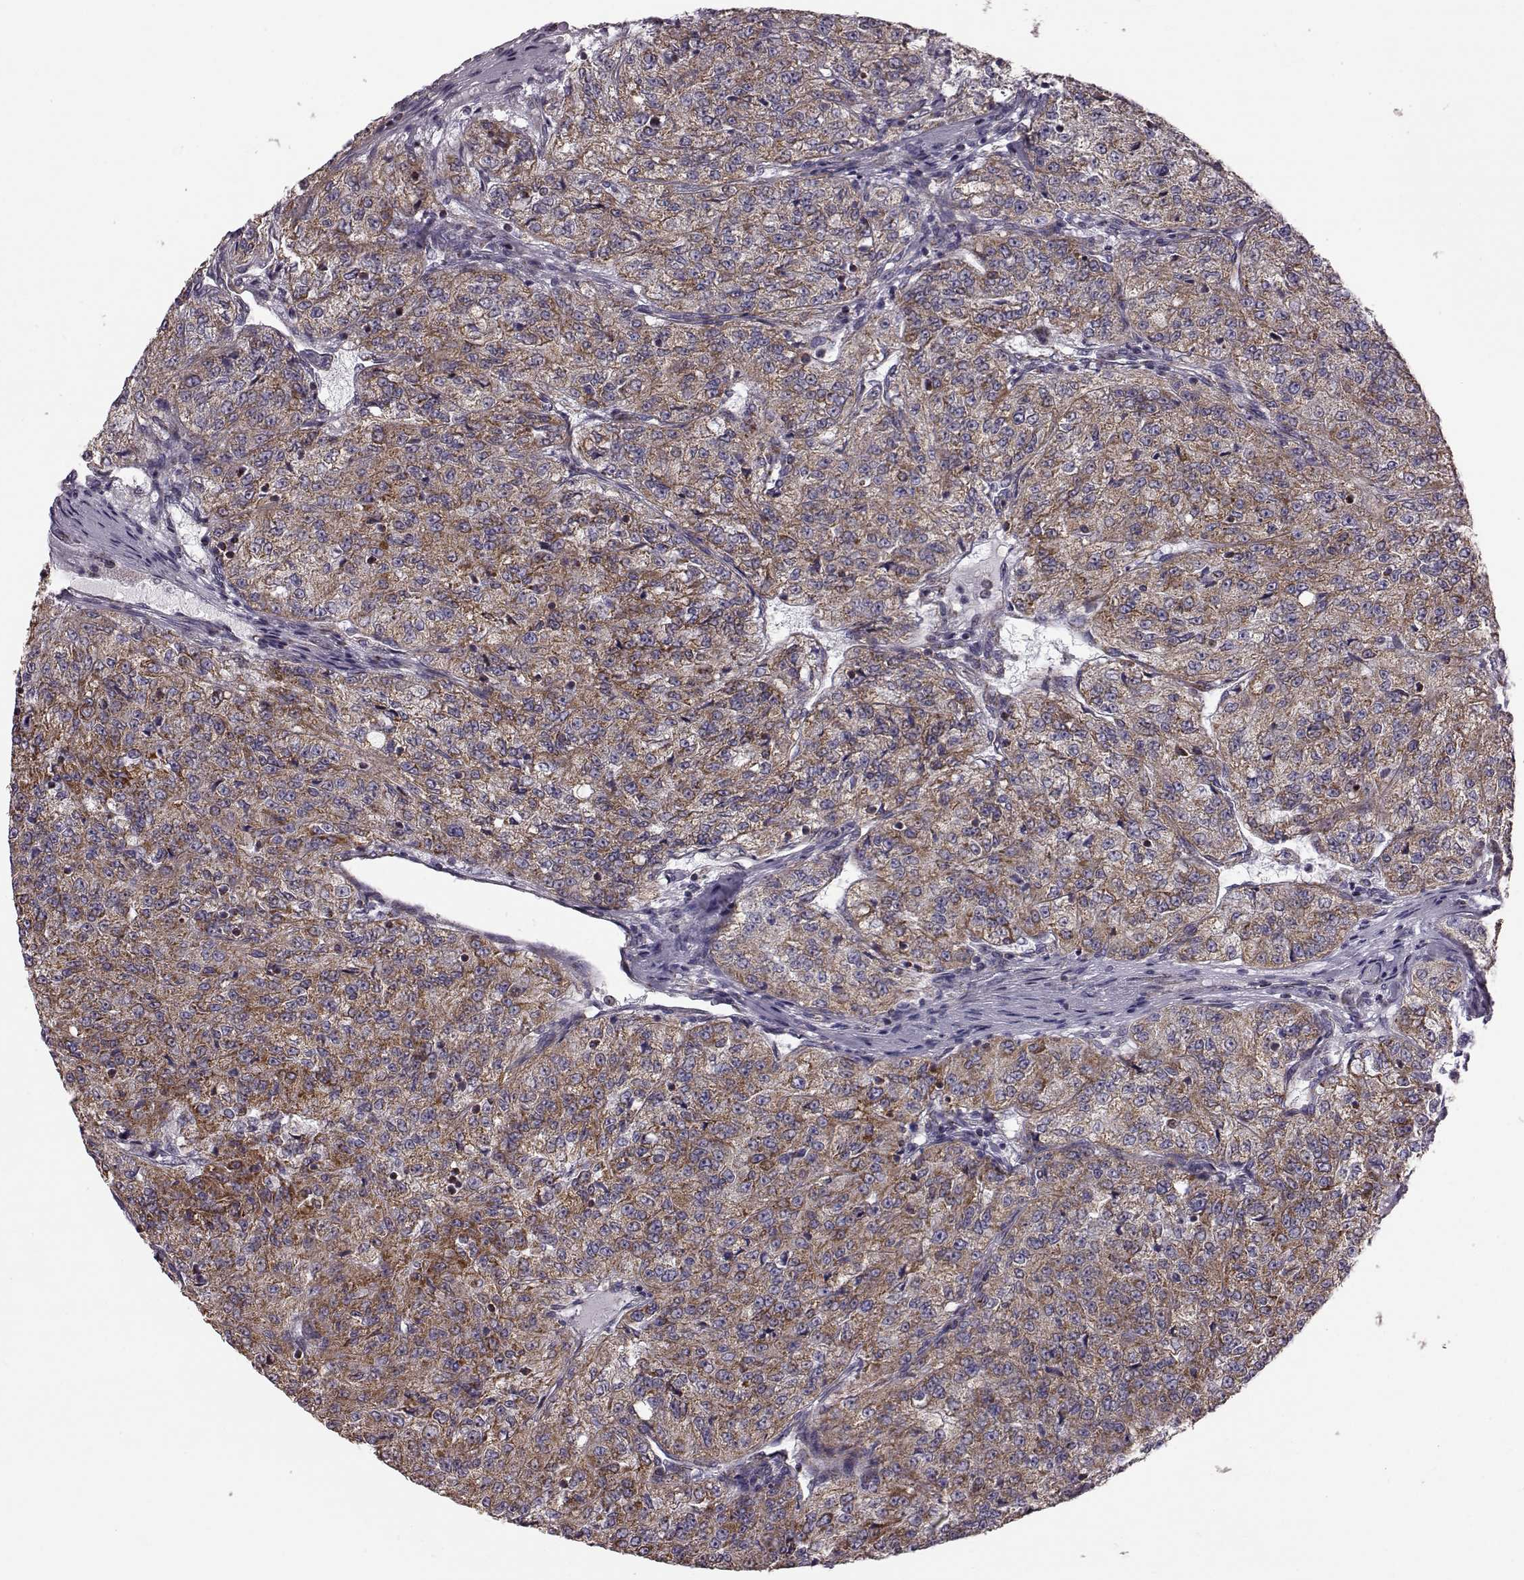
{"staining": {"intensity": "strong", "quantity": ">75%", "location": "cytoplasmic/membranous"}, "tissue": "renal cancer", "cell_type": "Tumor cells", "image_type": "cancer", "snomed": [{"axis": "morphology", "description": "Adenocarcinoma, NOS"}, {"axis": "topography", "description": "Kidney"}], "caption": "DAB (3,3'-diaminobenzidine) immunohistochemical staining of renal cancer (adenocarcinoma) displays strong cytoplasmic/membranous protein staining in about >75% of tumor cells.", "gene": "FAM8A1", "patient": {"sex": "female", "age": 63}}